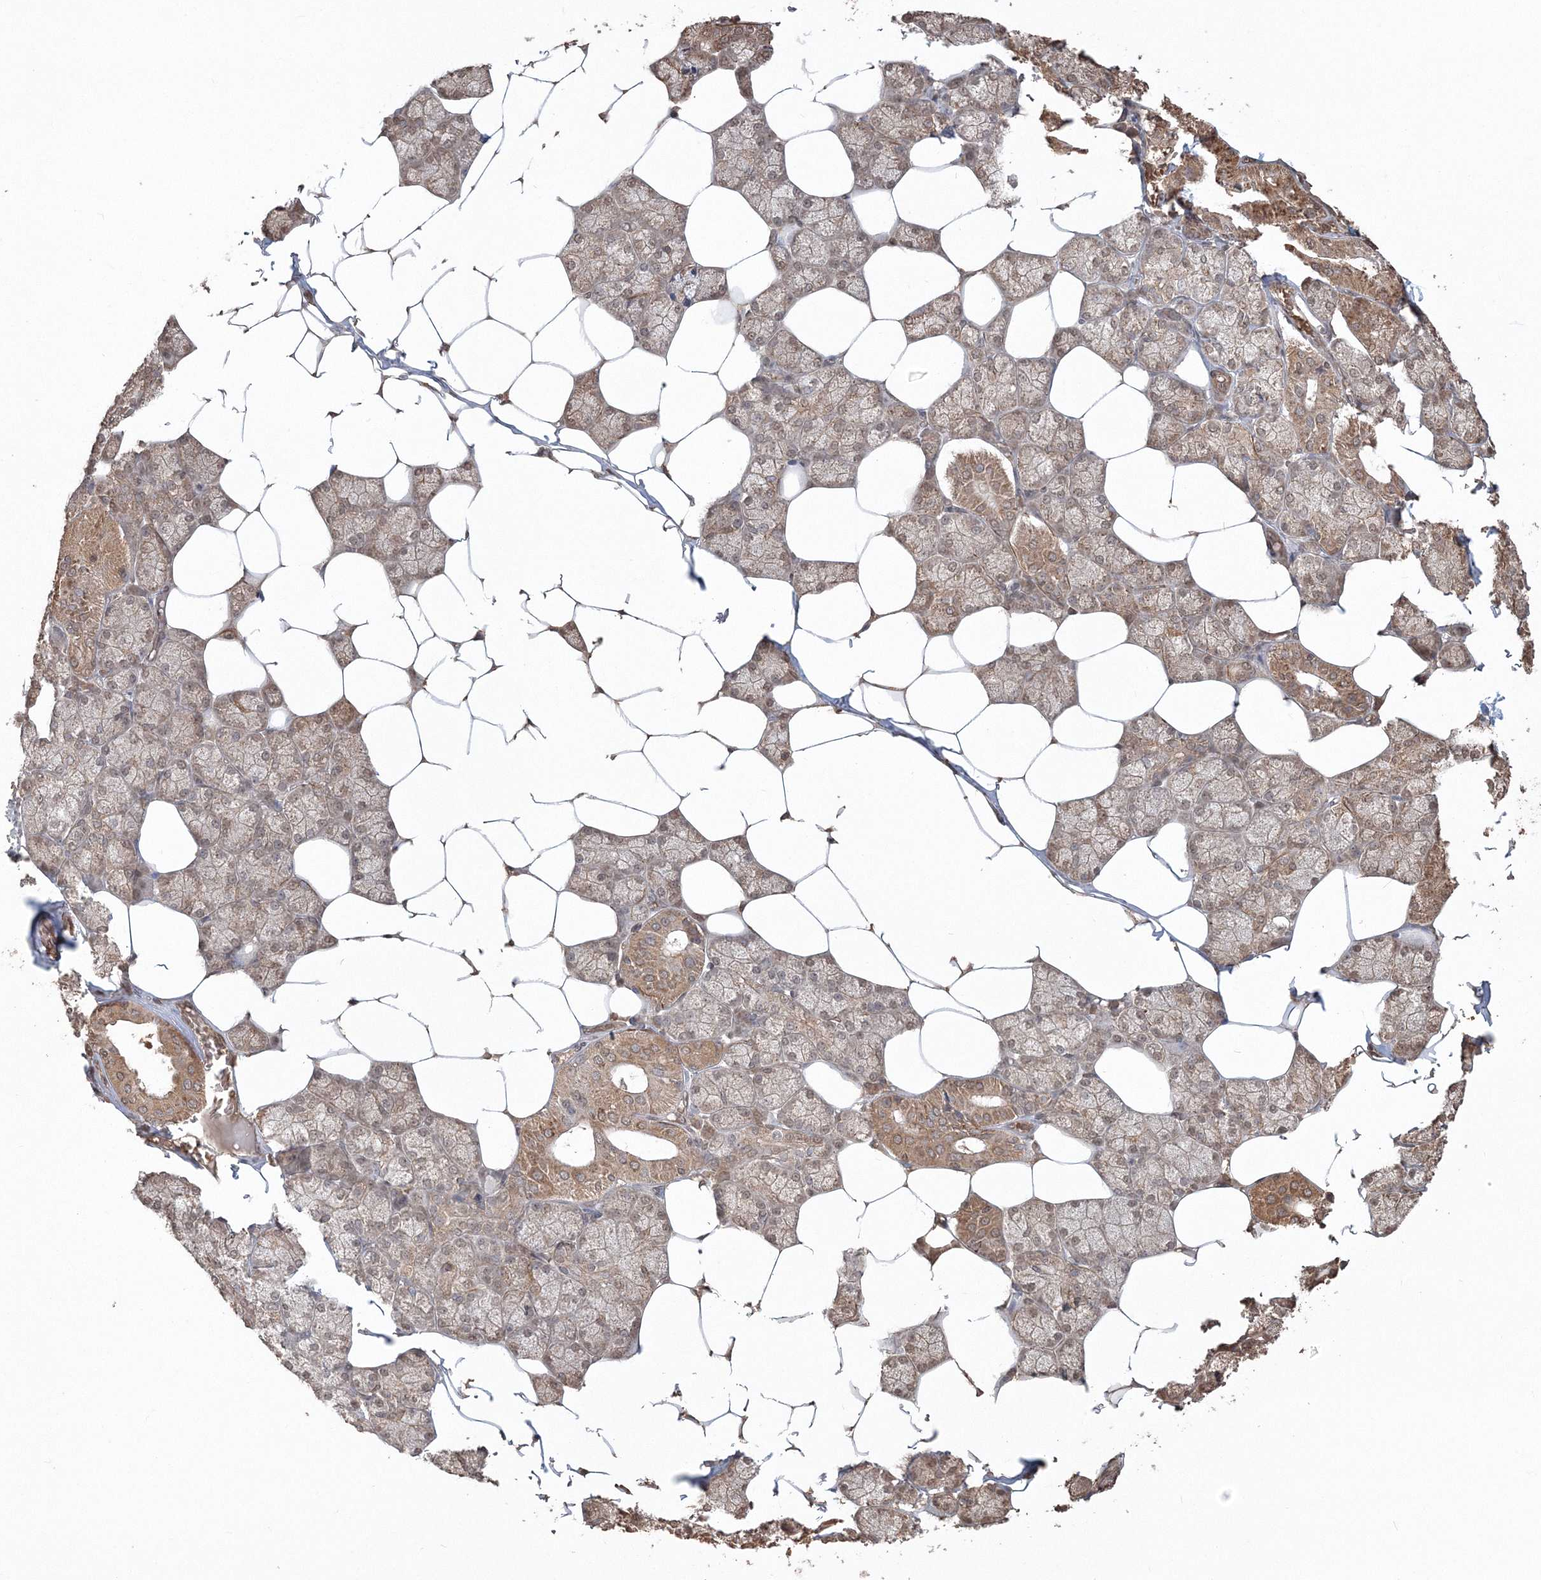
{"staining": {"intensity": "moderate", "quantity": "25%-75%", "location": "cytoplasmic/membranous"}, "tissue": "salivary gland", "cell_type": "Glandular cells", "image_type": "normal", "snomed": [{"axis": "morphology", "description": "Normal tissue, NOS"}, {"axis": "topography", "description": "Salivary gland"}], "caption": "Protein staining displays moderate cytoplasmic/membranous expression in about 25%-75% of glandular cells in unremarkable salivary gland.", "gene": "CCDC122", "patient": {"sex": "male", "age": 62}}